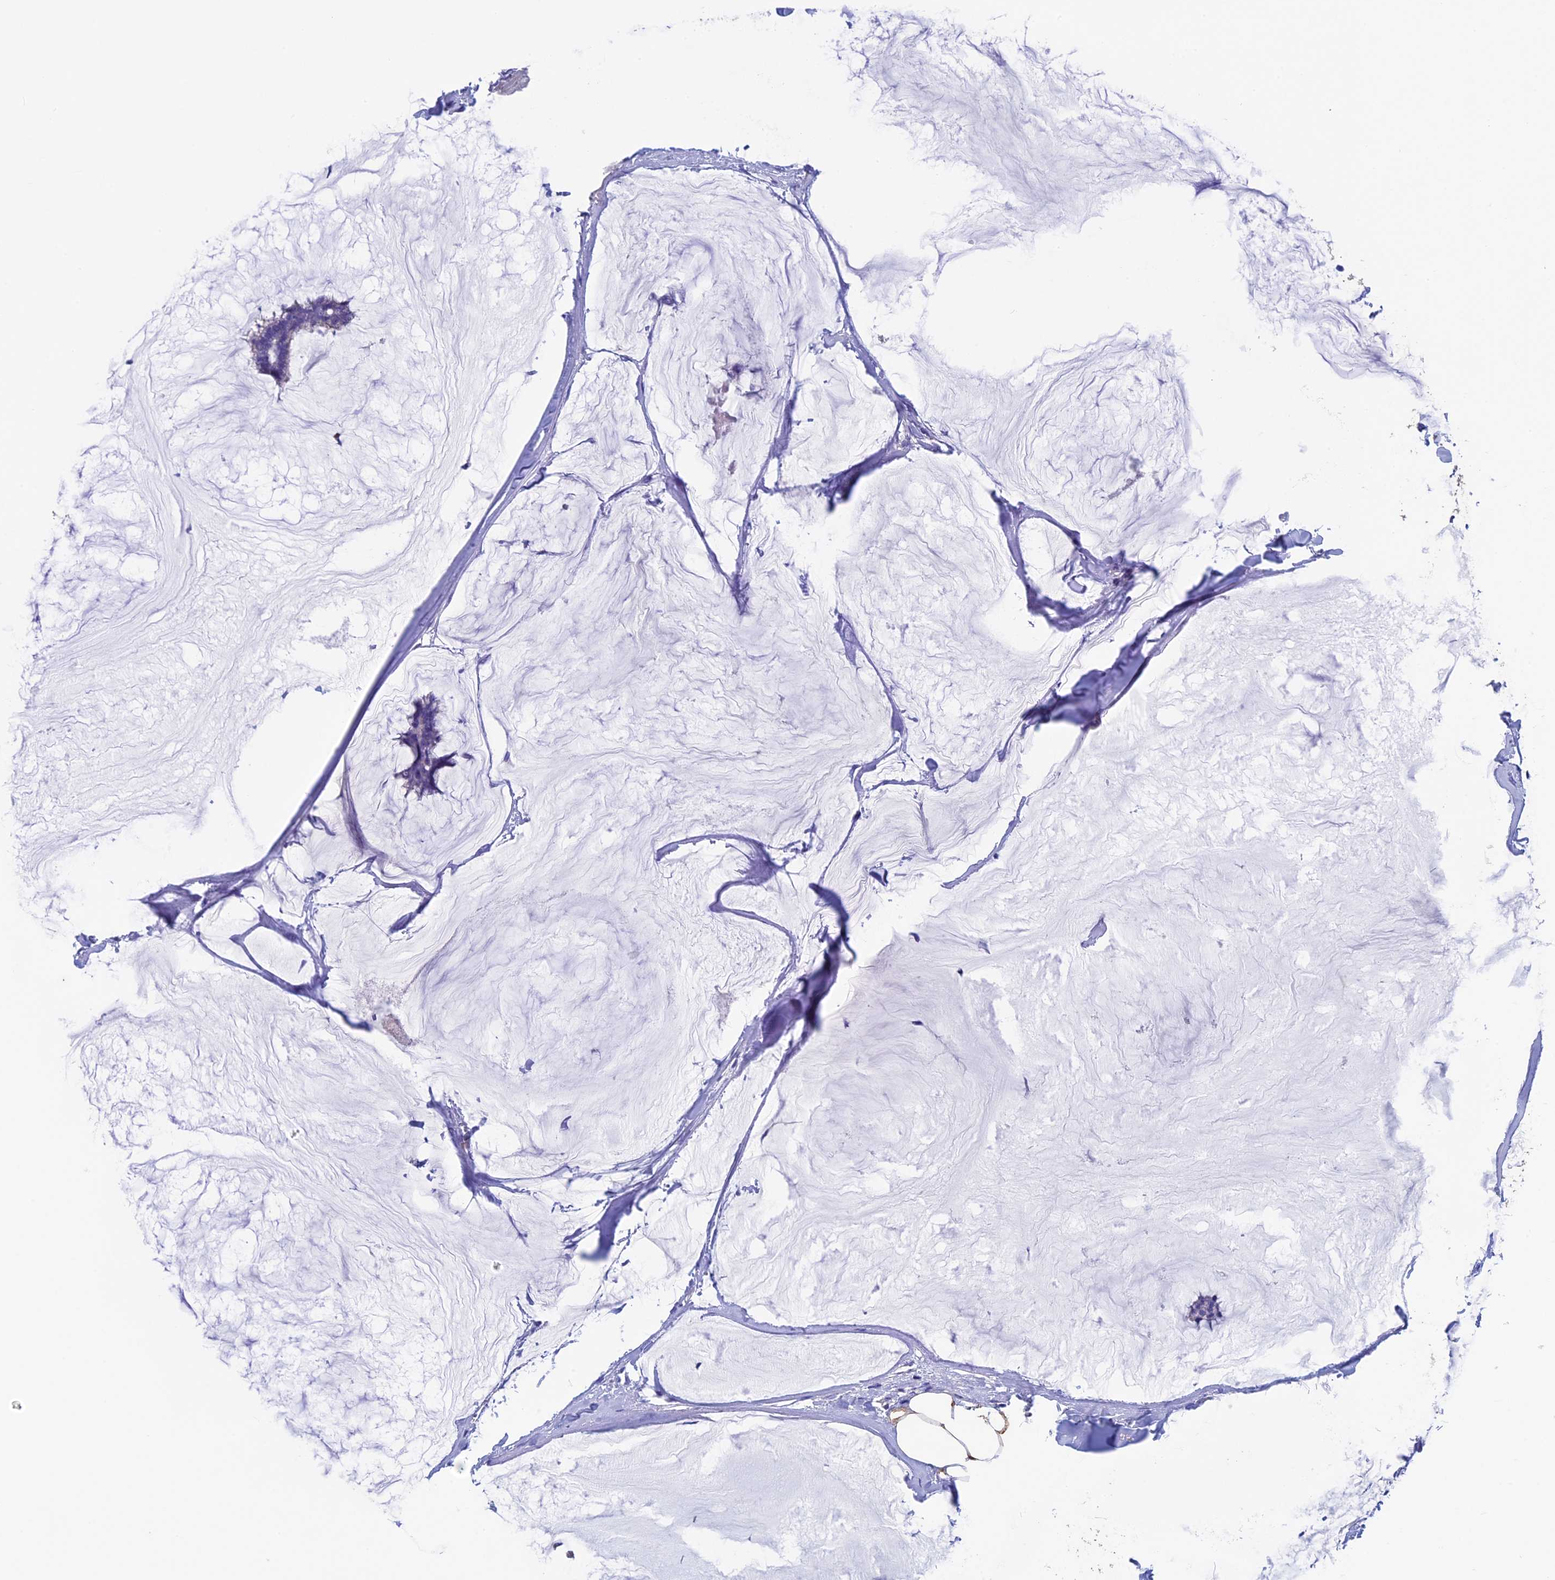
{"staining": {"intensity": "negative", "quantity": "none", "location": "none"}, "tissue": "breast cancer", "cell_type": "Tumor cells", "image_type": "cancer", "snomed": [{"axis": "morphology", "description": "Duct carcinoma"}, {"axis": "topography", "description": "Breast"}], "caption": "A photomicrograph of breast cancer stained for a protein demonstrates no brown staining in tumor cells.", "gene": "ADH7", "patient": {"sex": "female", "age": 93}}